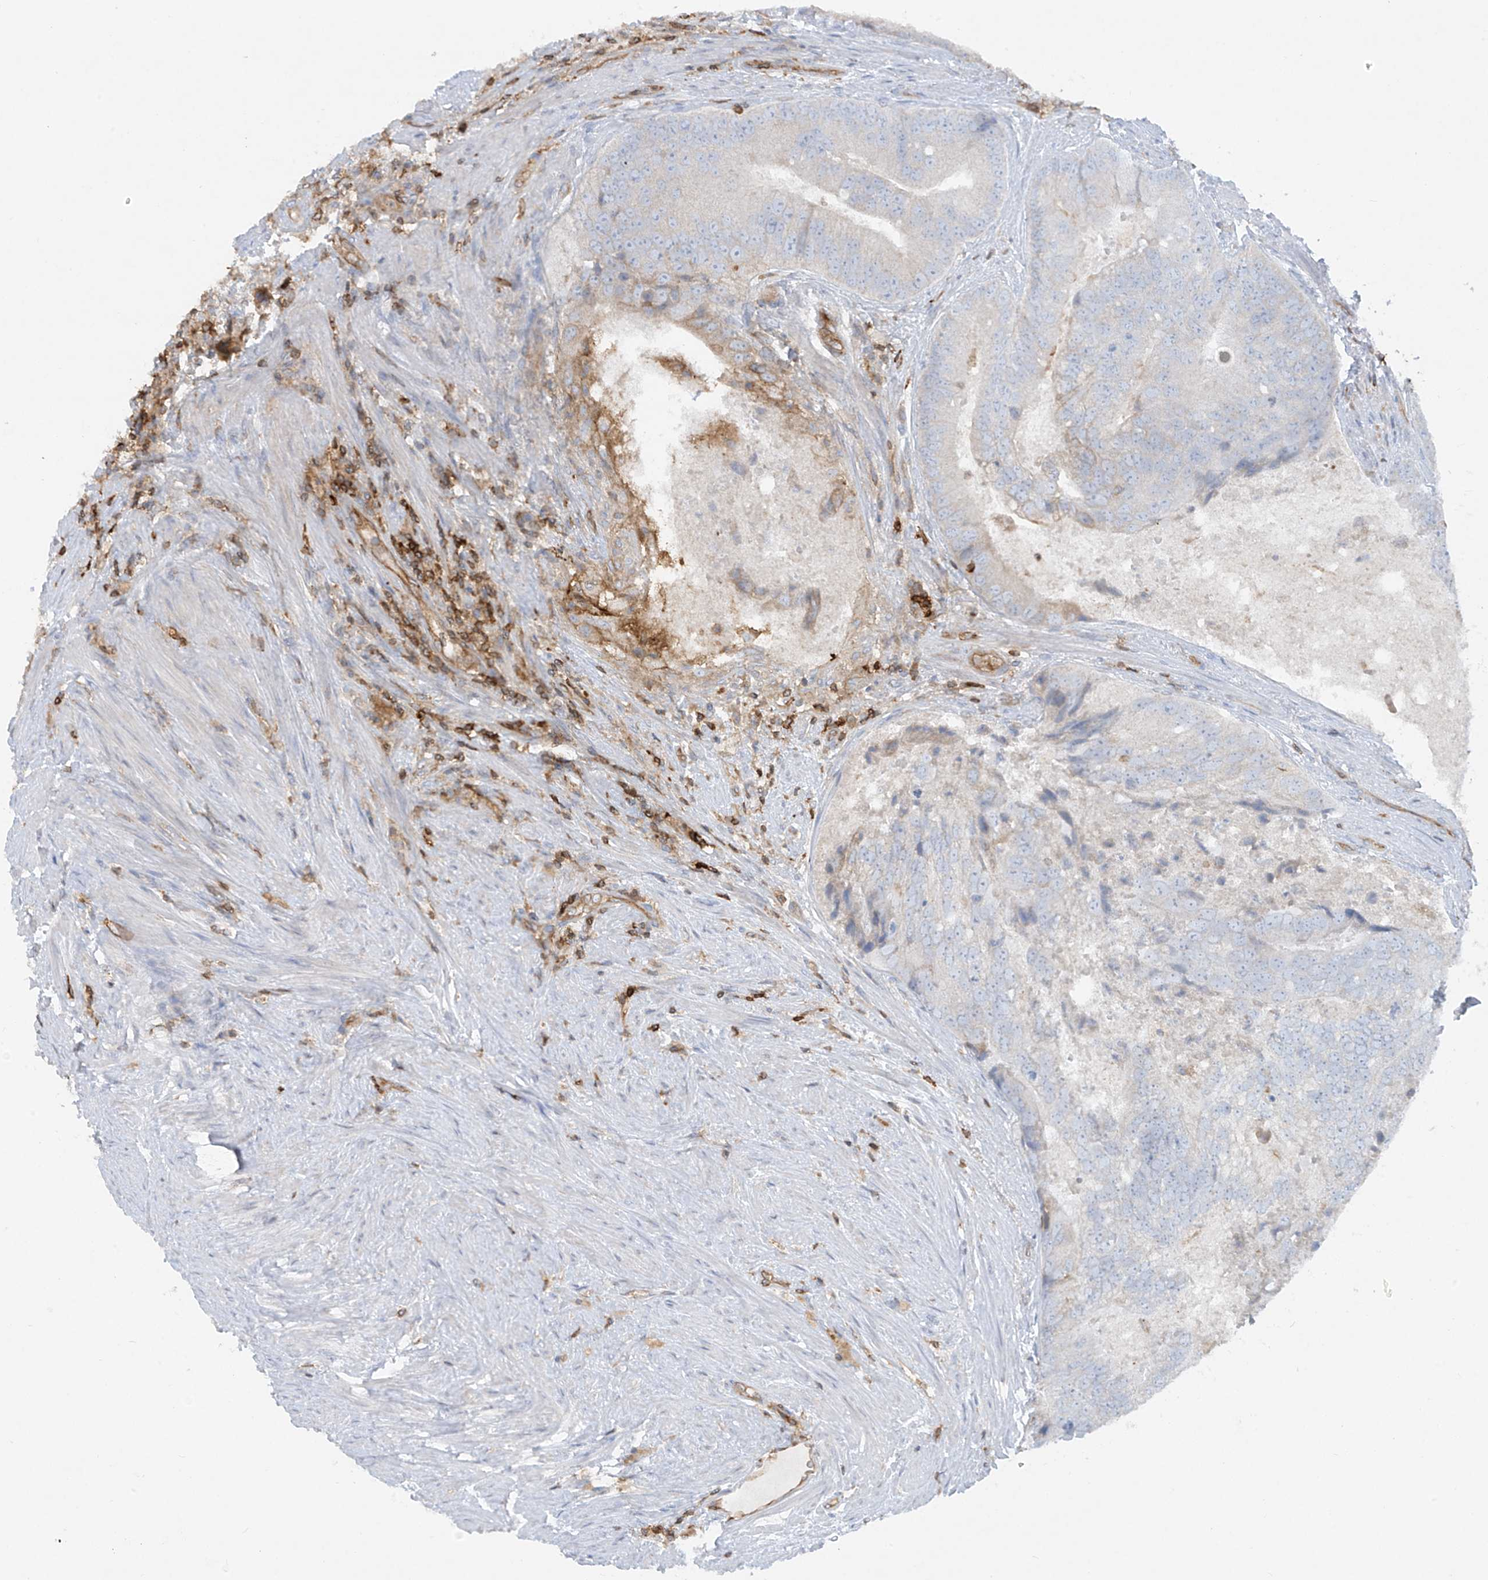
{"staining": {"intensity": "negative", "quantity": "none", "location": "none"}, "tissue": "prostate cancer", "cell_type": "Tumor cells", "image_type": "cancer", "snomed": [{"axis": "morphology", "description": "Adenocarcinoma, High grade"}, {"axis": "topography", "description": "Prostate"}], "caption": "DAB (3,3'-diaminobenzidine) immunohistochemical staining of high-grade adenocarcinoma (prostate) exhibits no significant staining in tumor cells.", "gene": "HLA-E", "patient": {"sex": "male", "age": 70}}